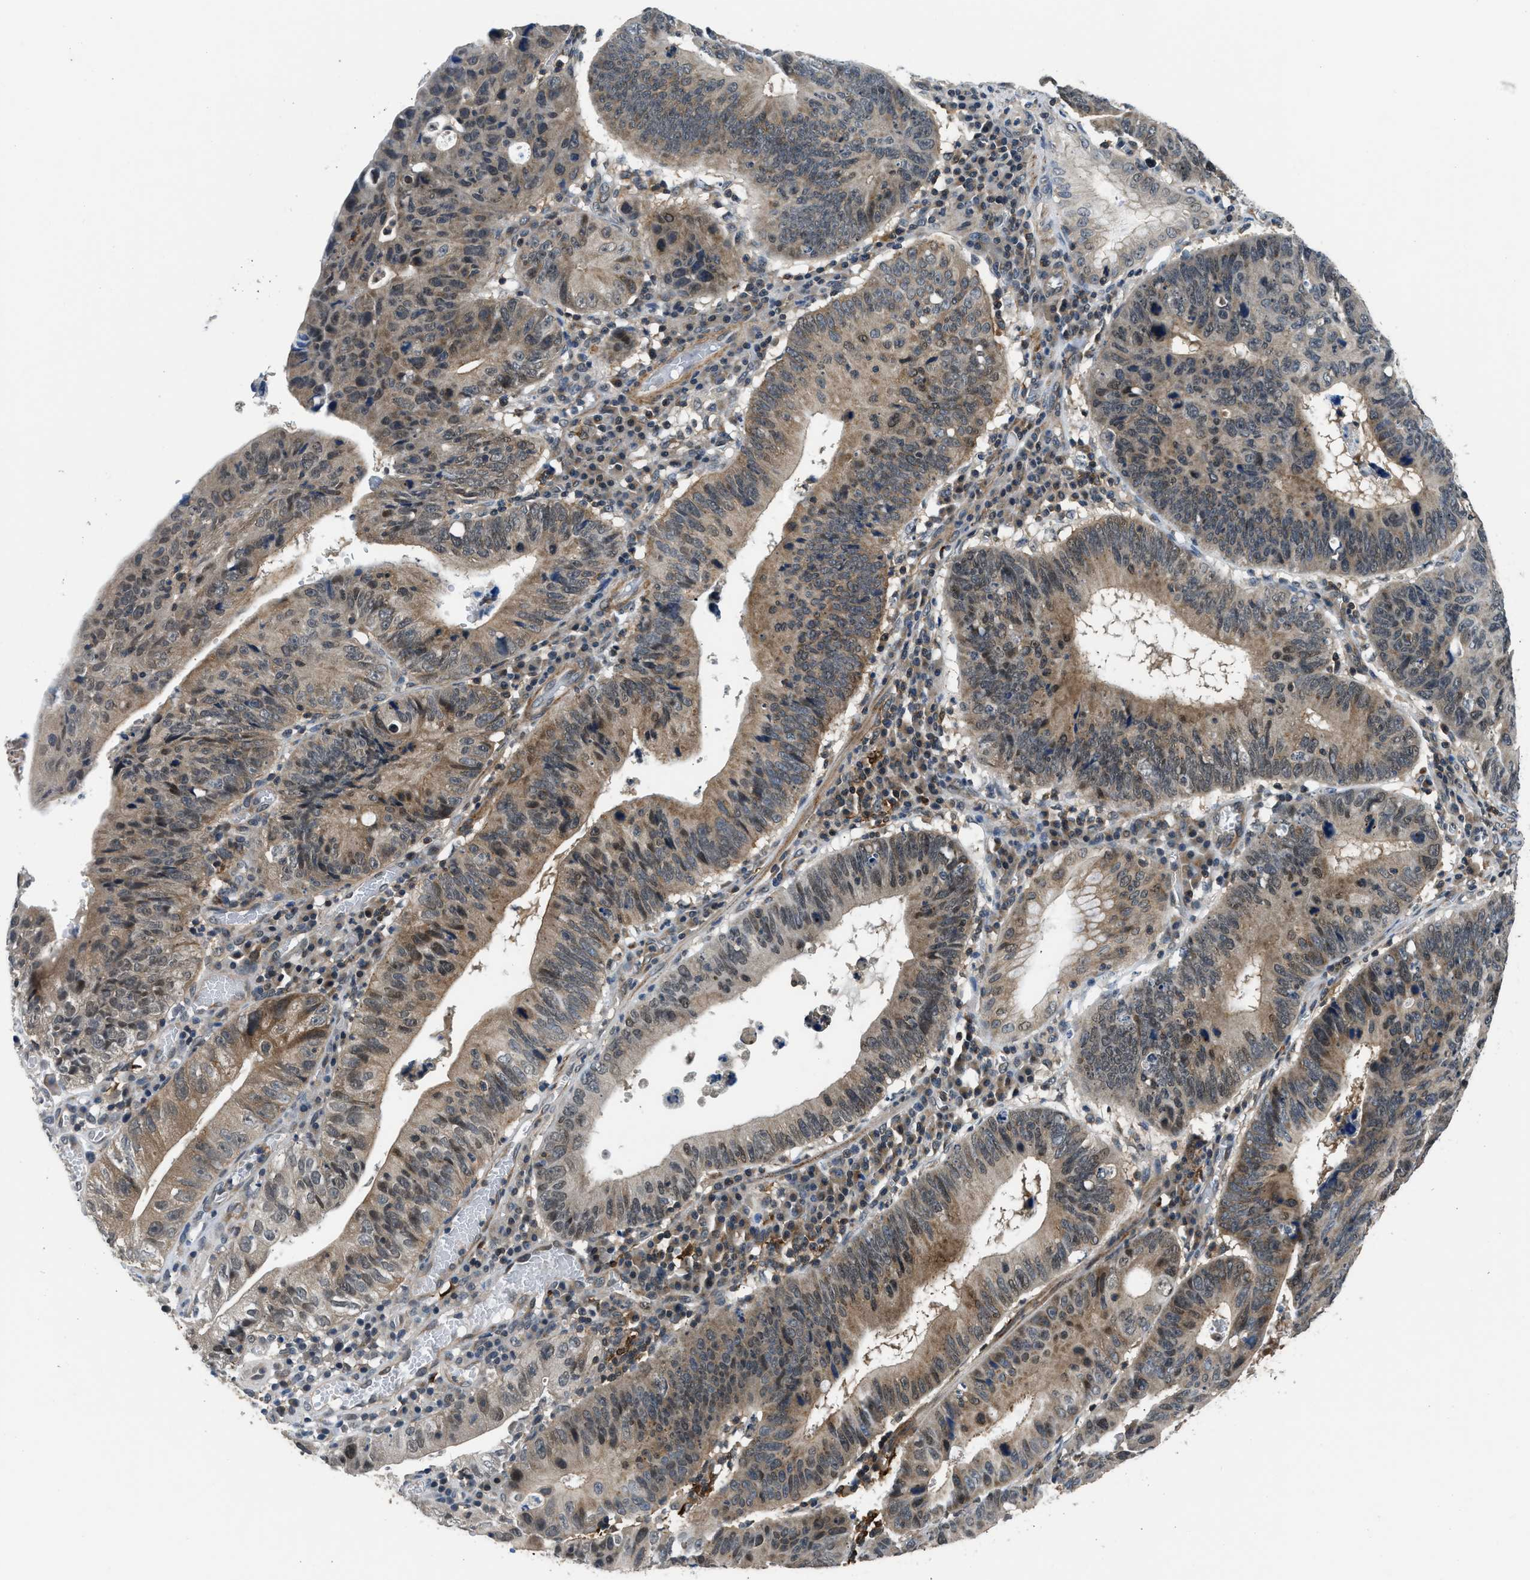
{"staining": {"intensity": "moderate", "quantity": "25%-75%", "location": "cytoplasmic/membranous,nuclear"}, "tissue": "stomach cancer", "cell_type": "Tumor cells", "image_type": "cancer", "snomed": [{"axis": "morphology", "description": "Adenocarcinoma, NOS"}, {"axis": "topography", "description": "Stomach"}], "caption": "A histopathology image showing moderate cytoplasmic/membranous and nuclear positivity in approximately 25%-75% of tumor cells in adenocarcinoma (stomach), as visualized by brown immunohistochemical staining.", "gene": "MTMR1", "patient": {"sex": "male", "age": 59}}